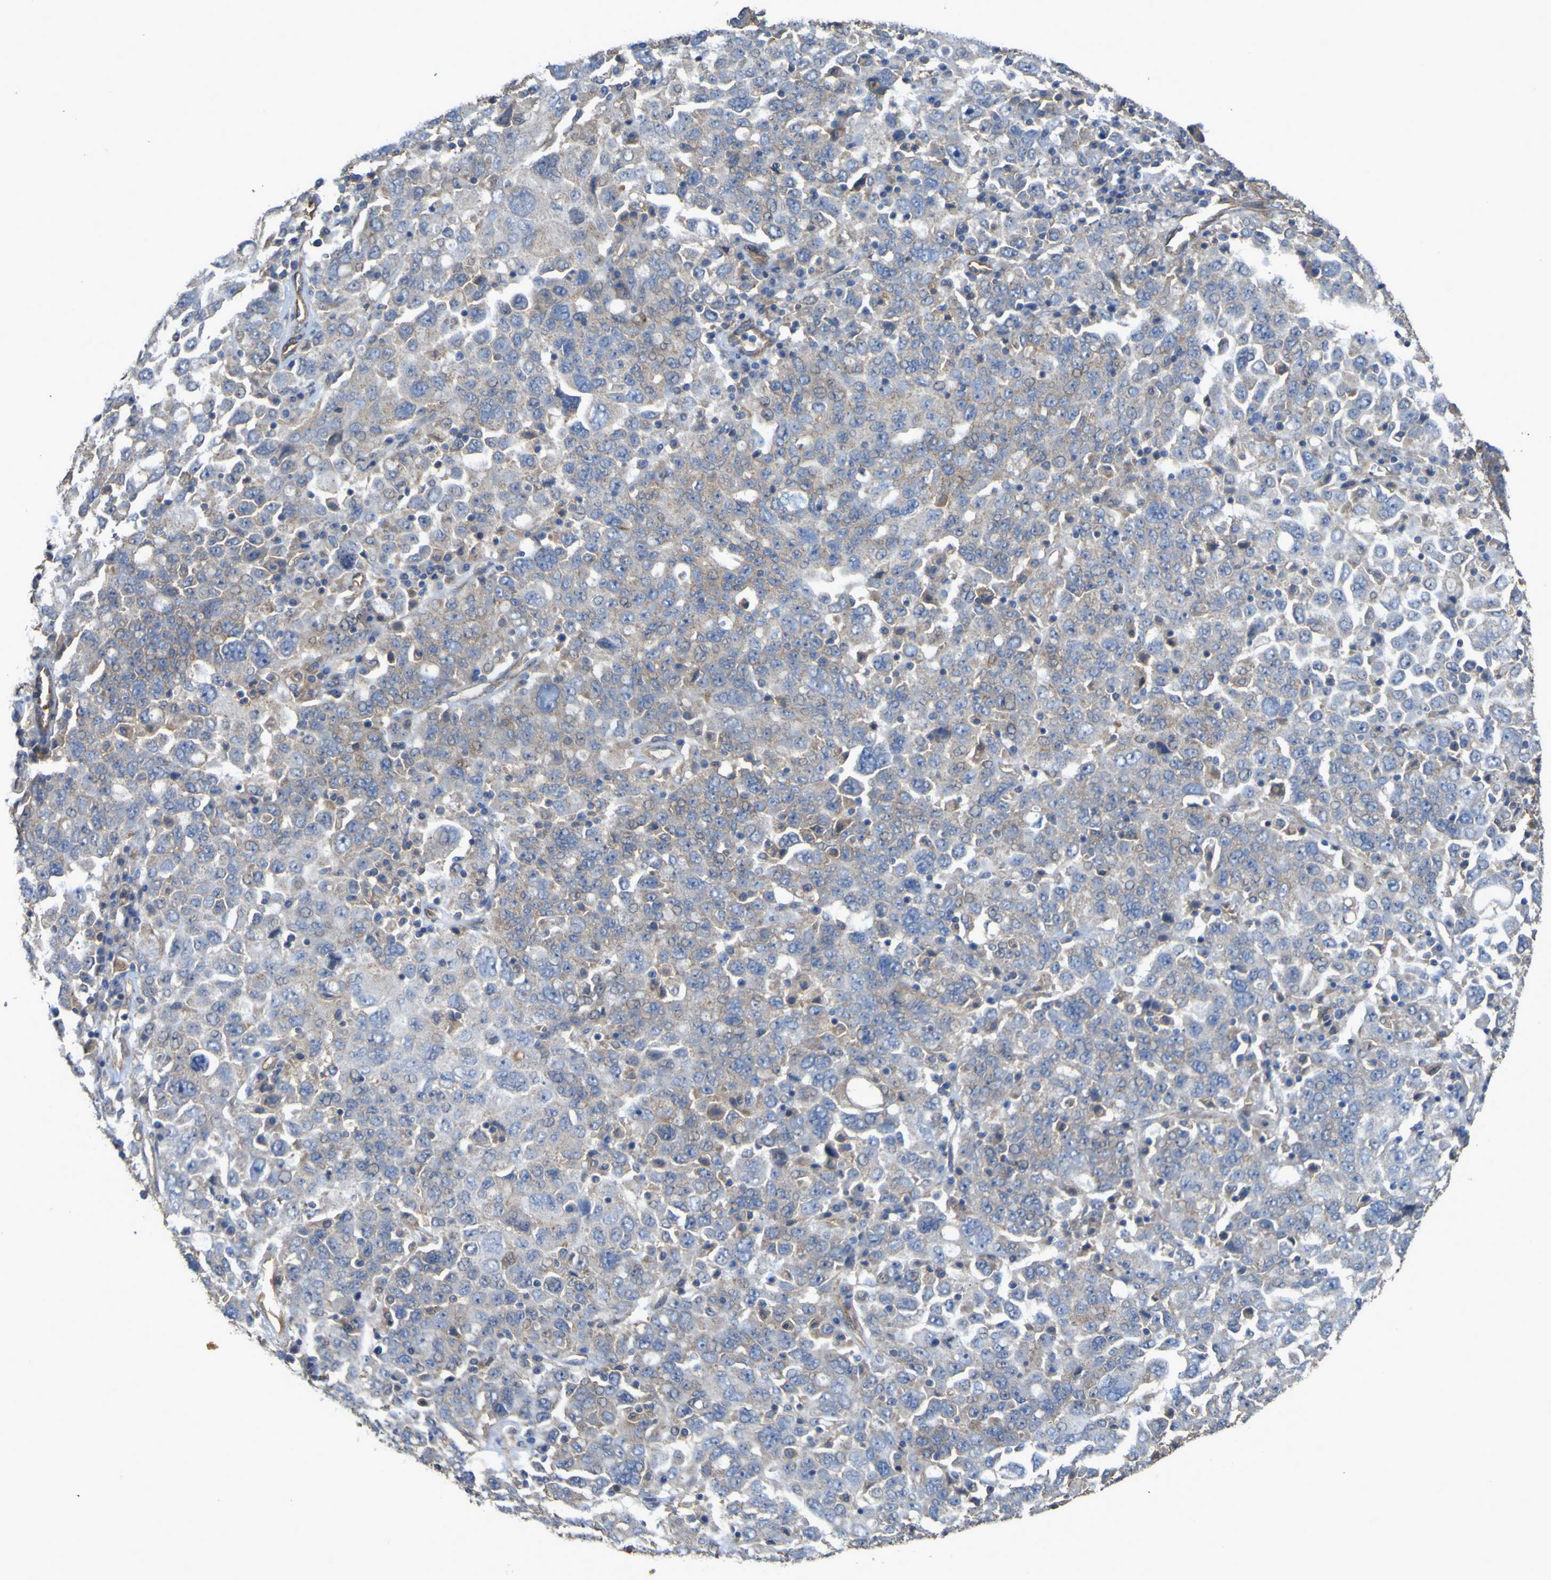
{"staining": {"intensity": "moderate", "quantity": "25%-75%", "location": "cytoplasmic/membranous"}, "tissue": "ovarian cancer", "cell_type": "Tumor cells", "image_type": "cancer", "snomed": [{"axis": "morphology", "description": "Carcinoma, endometroid"}, {"axis": "topography", "description": "Ovary"}], "caption": "Protein staining shows moderate cytoplasmic/membranous expression in about 25%-75% of tumor cells in ovarian cancer. Immunohistochemistry stains the protein of interest in brown and the nuclei are stained blue.", "gene": "TNFSF15", "patient": {"sex": "female", "age": 62}}